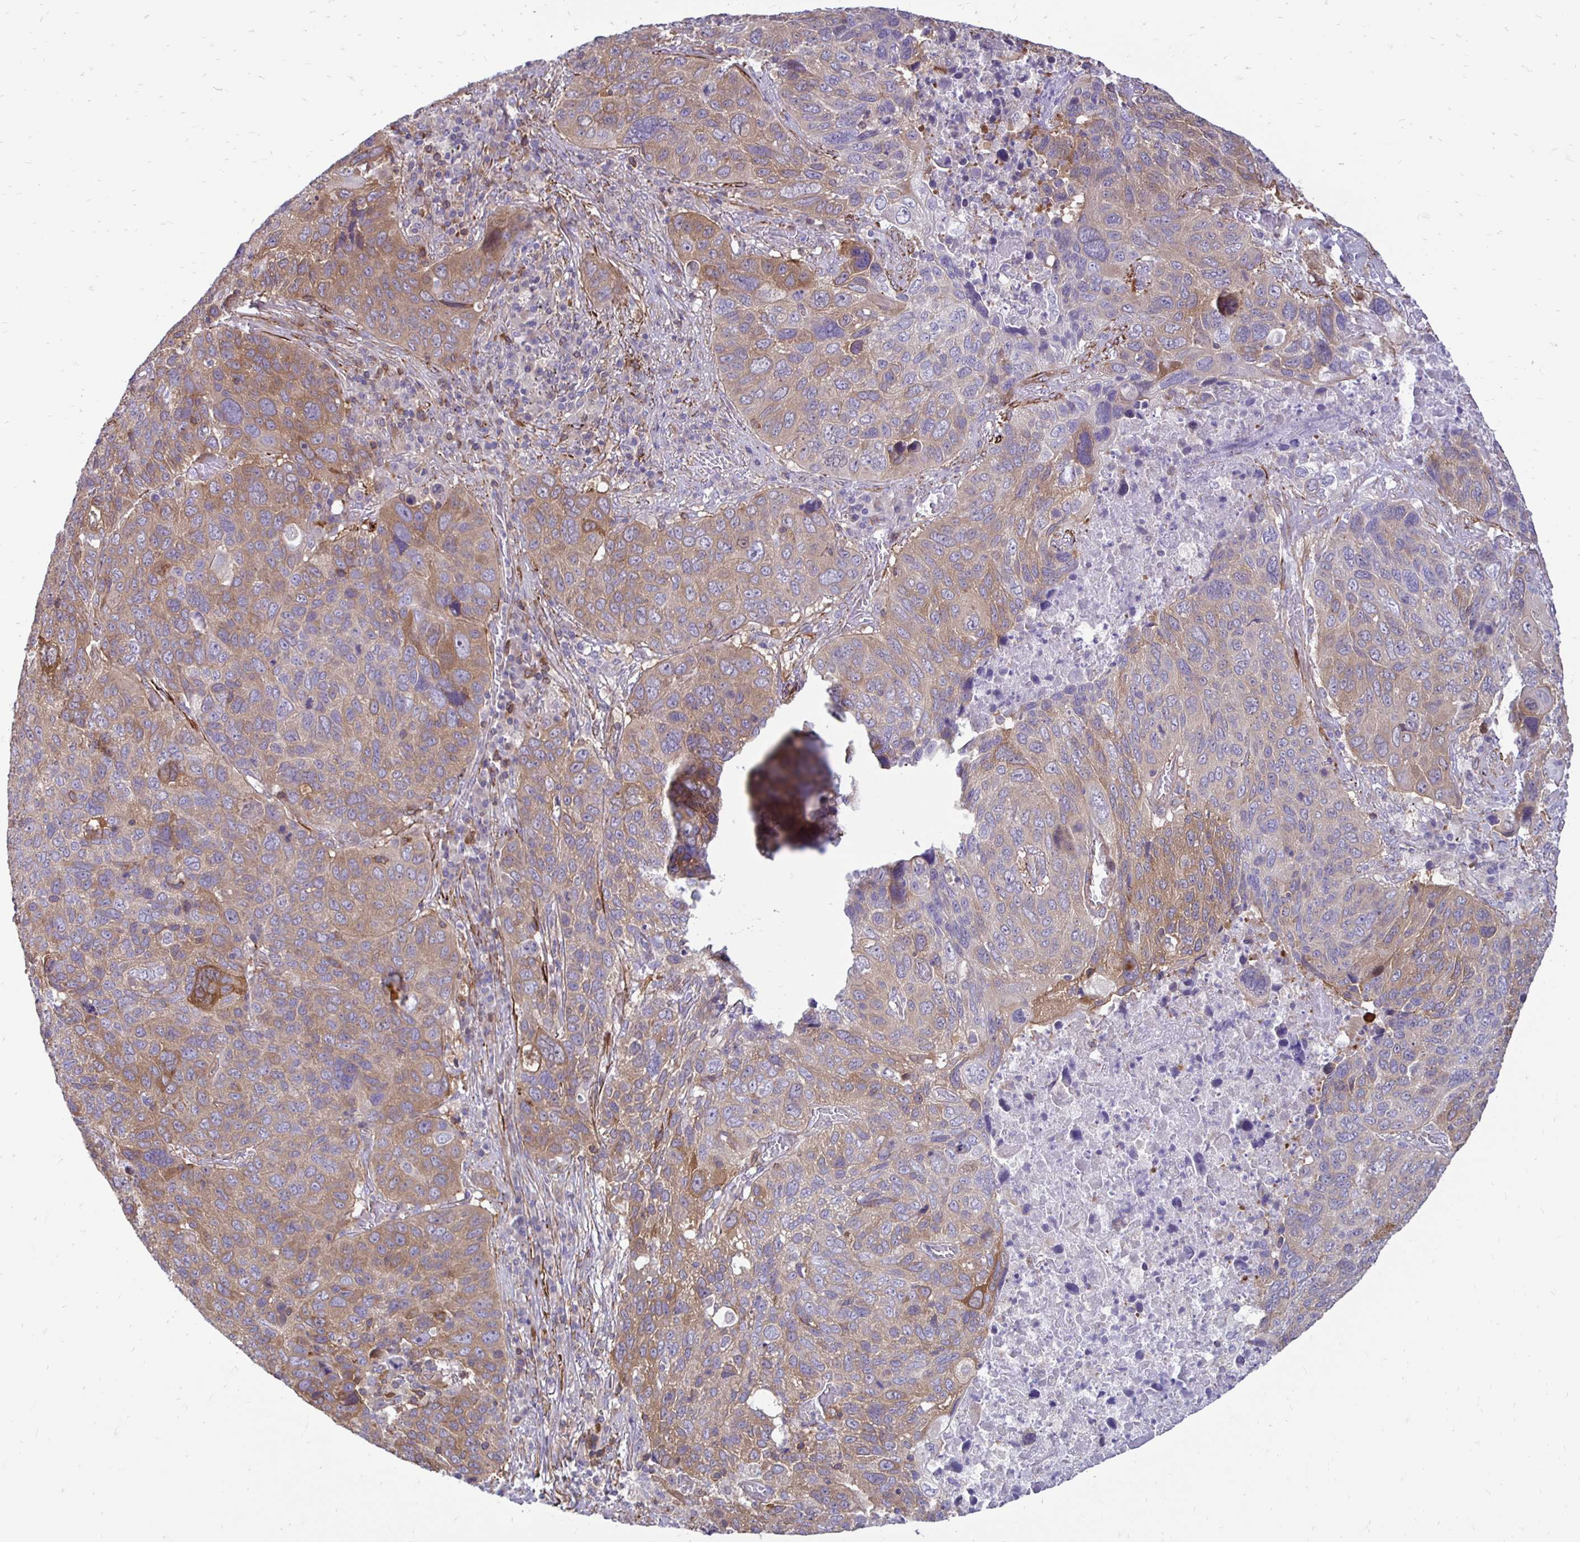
{"staining": {"intensity": "moderate", "quantity": ">75%", "location": "cytoplasmic/membranous"}, "tissue": "lung cancer", "cell_type": "Tumor cells", "image_type": "cancer", "snomed": [{"axis": "morphology", "description": "Squamous cell carcinoma, NOS"}, {"axis": "topography", "description": "Lung"}], "caption": "Protein positivity by IHC demonstrates moderate cytoplasmic/membranous positivity in about >75% of tumor cells in lung squamous cell carcinoma.", "gene": "CTPS1", "patient": {"sex": "male", "age": 68}}